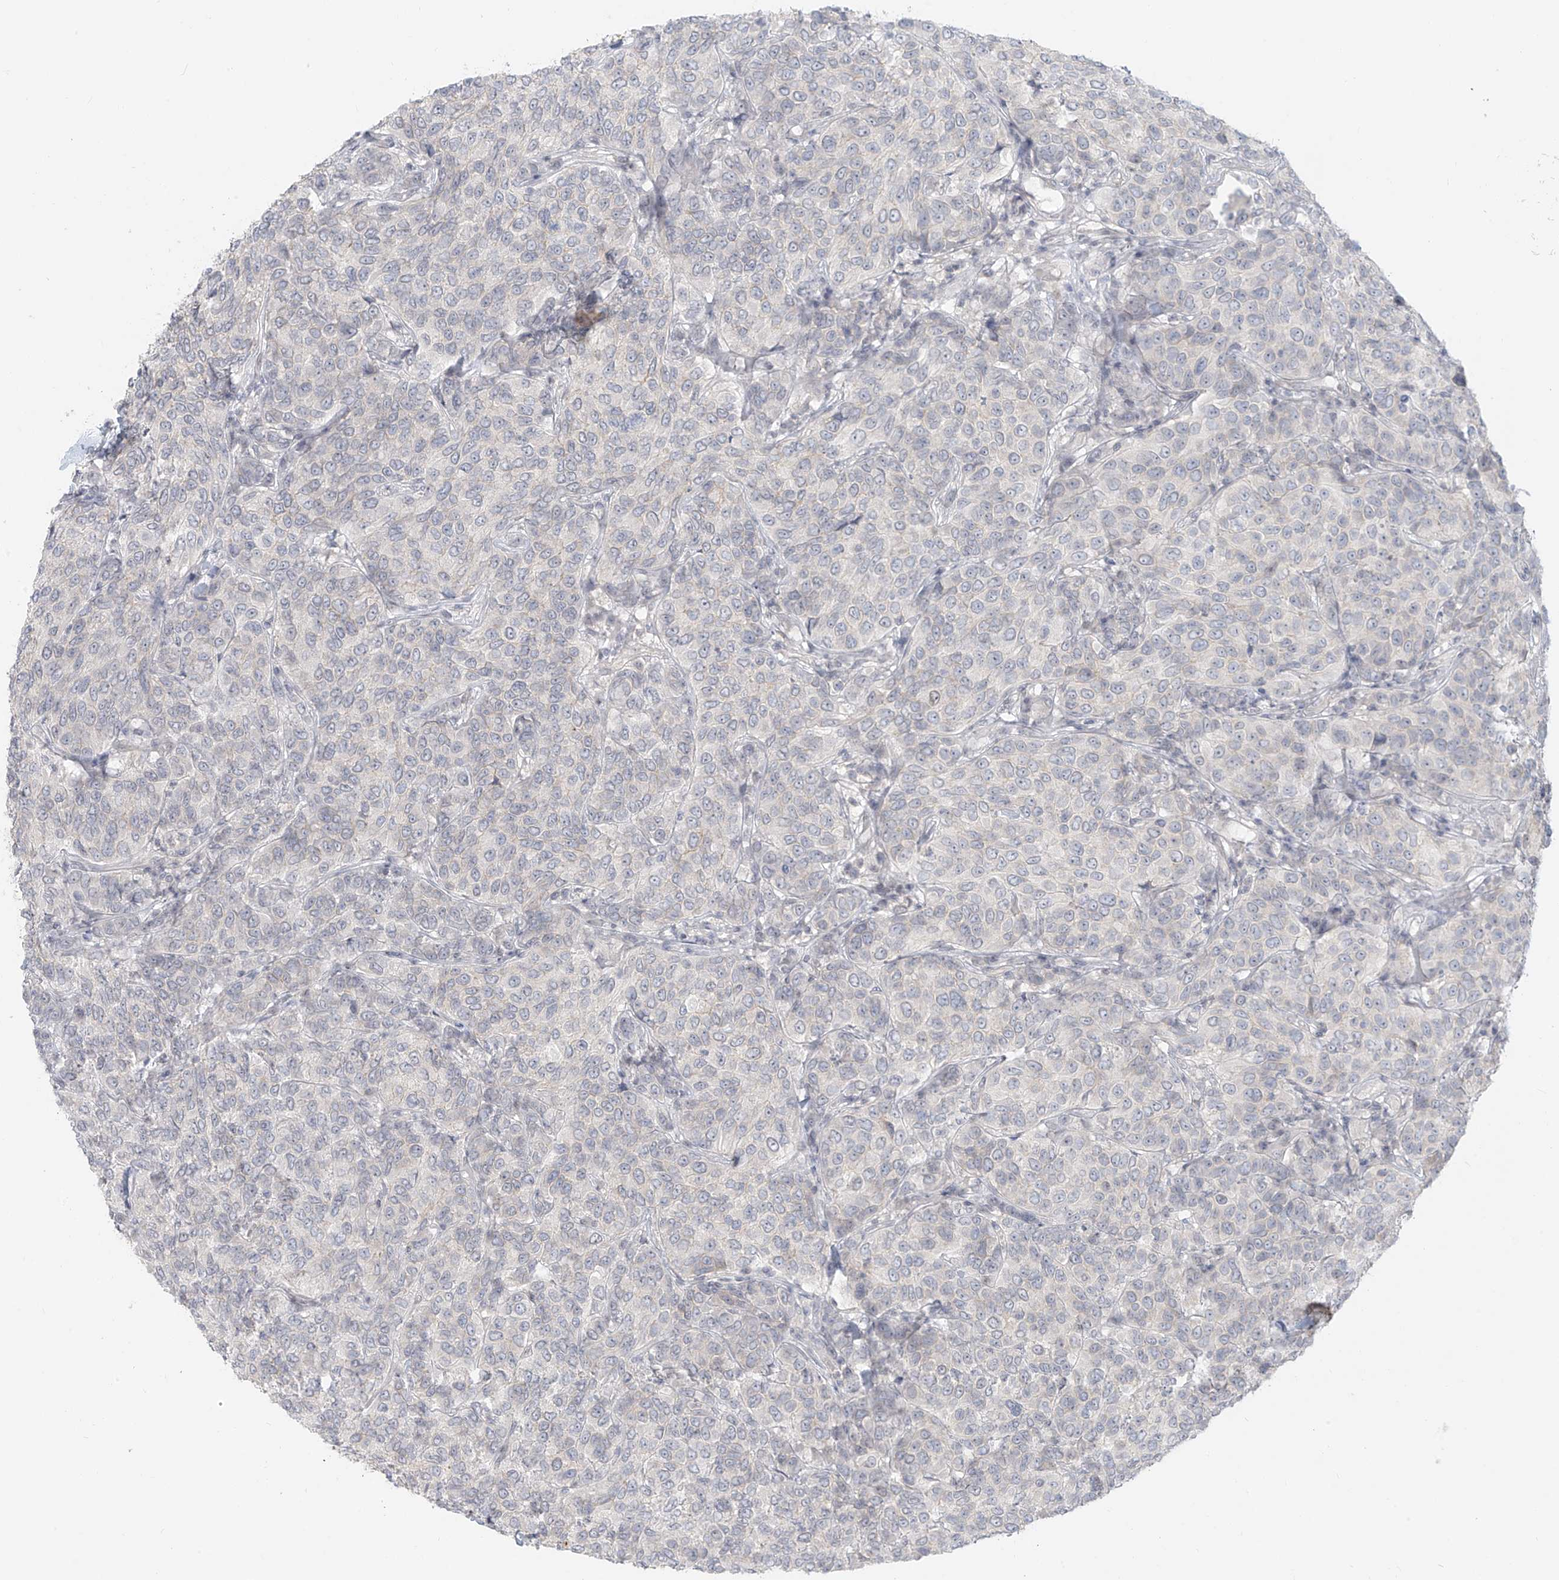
{"staining": {"intensity": "negative", "quantity": "none", "location": "none"}, "tissue": "breast cancer", "cell_type": "Tumor cells", "image_type": "cancer", "snomed": [{"axis": "morphology", "description": "Duct carcinoma"}, {"axis": "topography", "description": "Breast"}], "caption": "This micrograph is of breast cancer (infiltrating ductal carcinoma) stained with immunohistochemistry (IHC) to label a protein in brown with the nuclei are counter-stained blue. There is no positivity in tumor cells. The staining is performed using DAB brown chromogen with nuclei counter-stained in using hematoxylin.", "gene": "OSBPL7", "patient": {"sex": "female", "age": 55}}